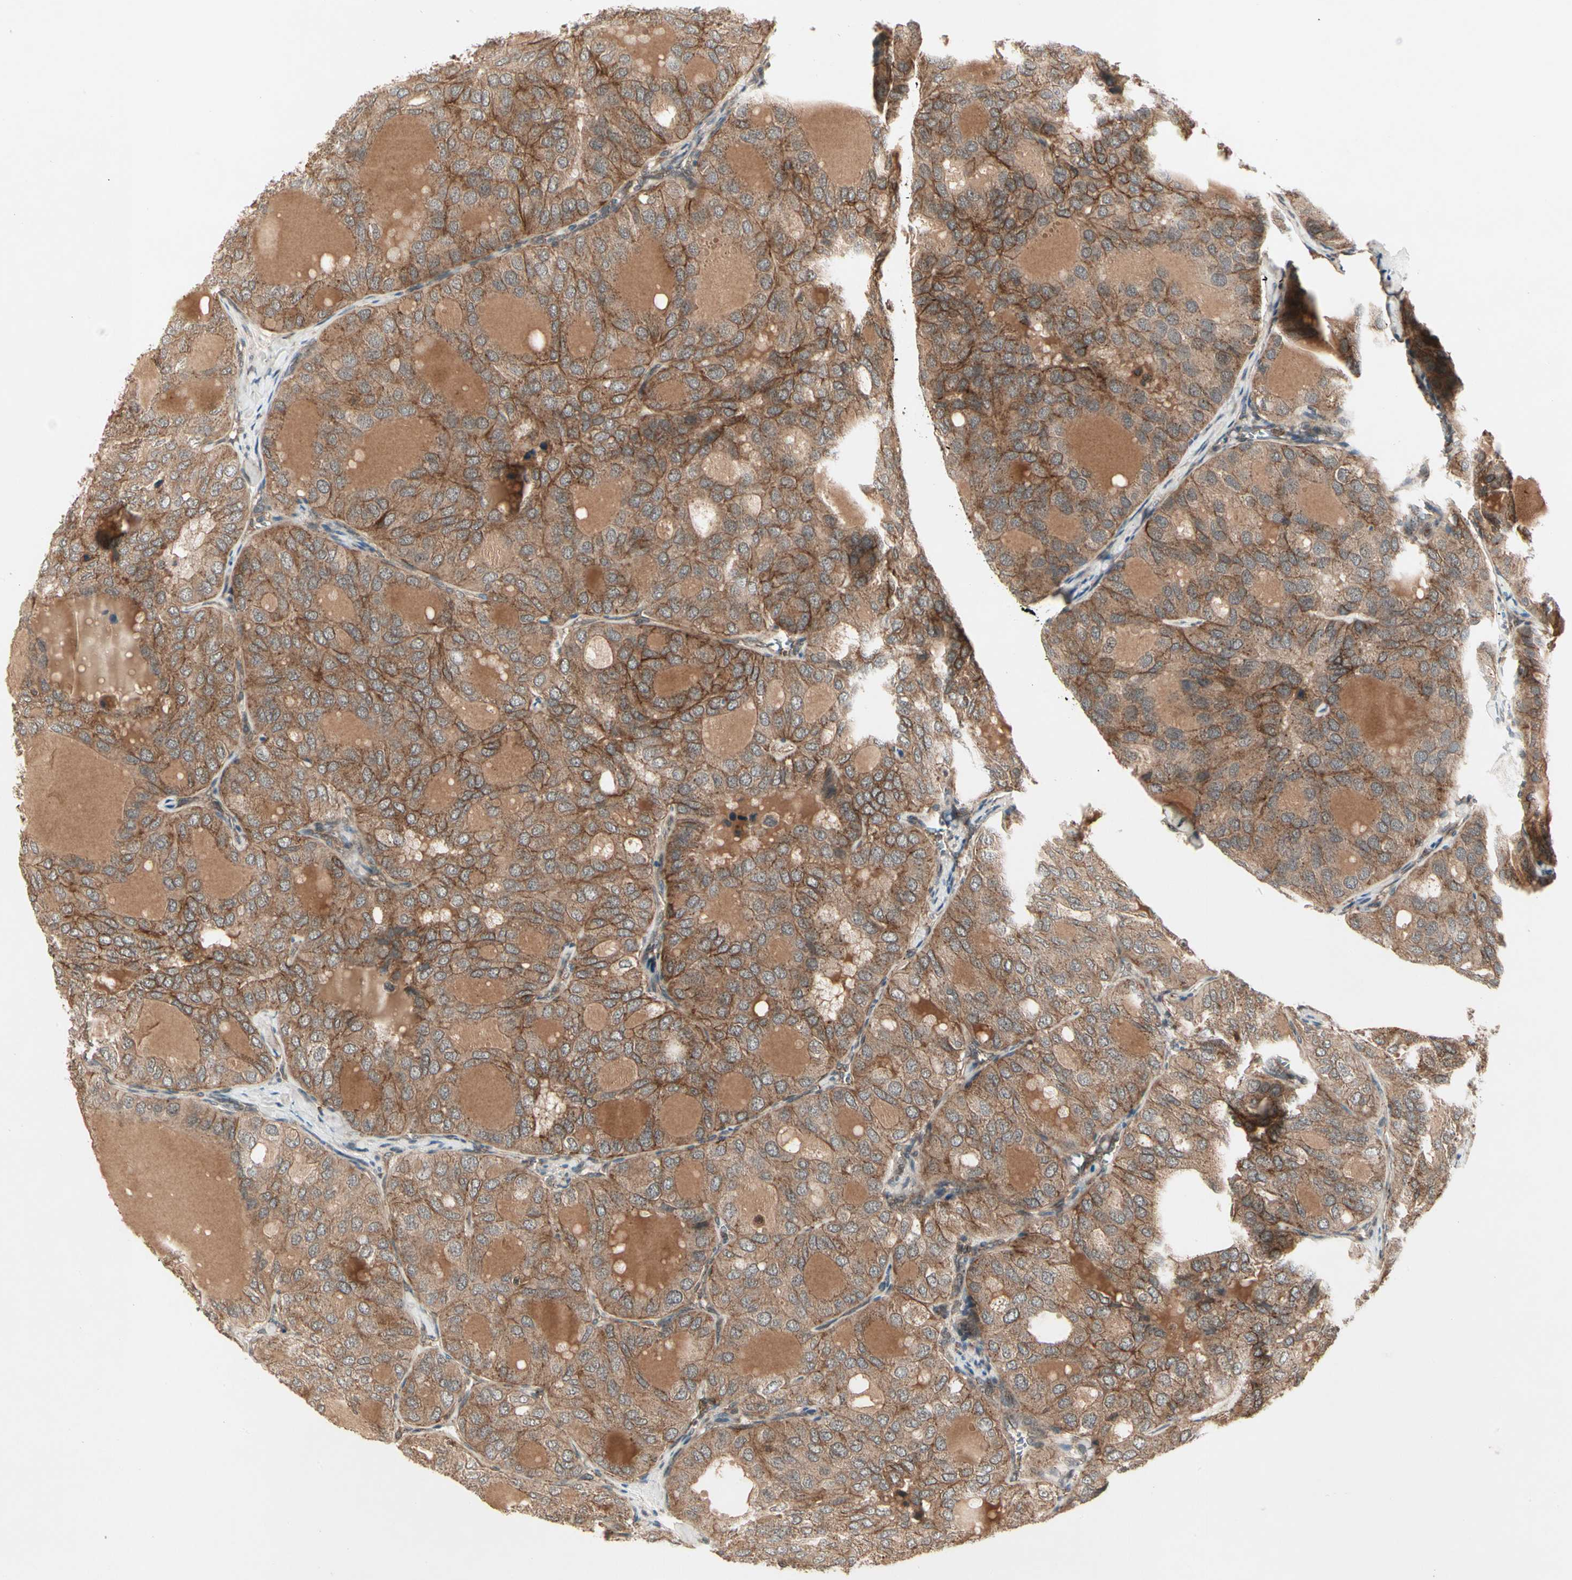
{"staining": {"intensity": "moderate", "quantity": ">75%", "location": "cytoplasmic/membranous"}, "tissue": "thyroid cancer", "cell_type": "Tumor cells", "image_type": "cancer", "snomed": [{"axis": "morphology", "description": "Follicular adenoma carcinoma, NOS"}, {"axis": "topography", "description": "Thyroid gland"}], "caption": "Immunohistochemistry (IHC) (DAB (3,3'-diaminobenzidine)) staining of human thyroid cancer shows moderate cytoplasmic/membranous protein positivity in approximately >75% of tumor cells.", "gene": "FLOT1", "patient": {"sex": "male", "age": 75}}